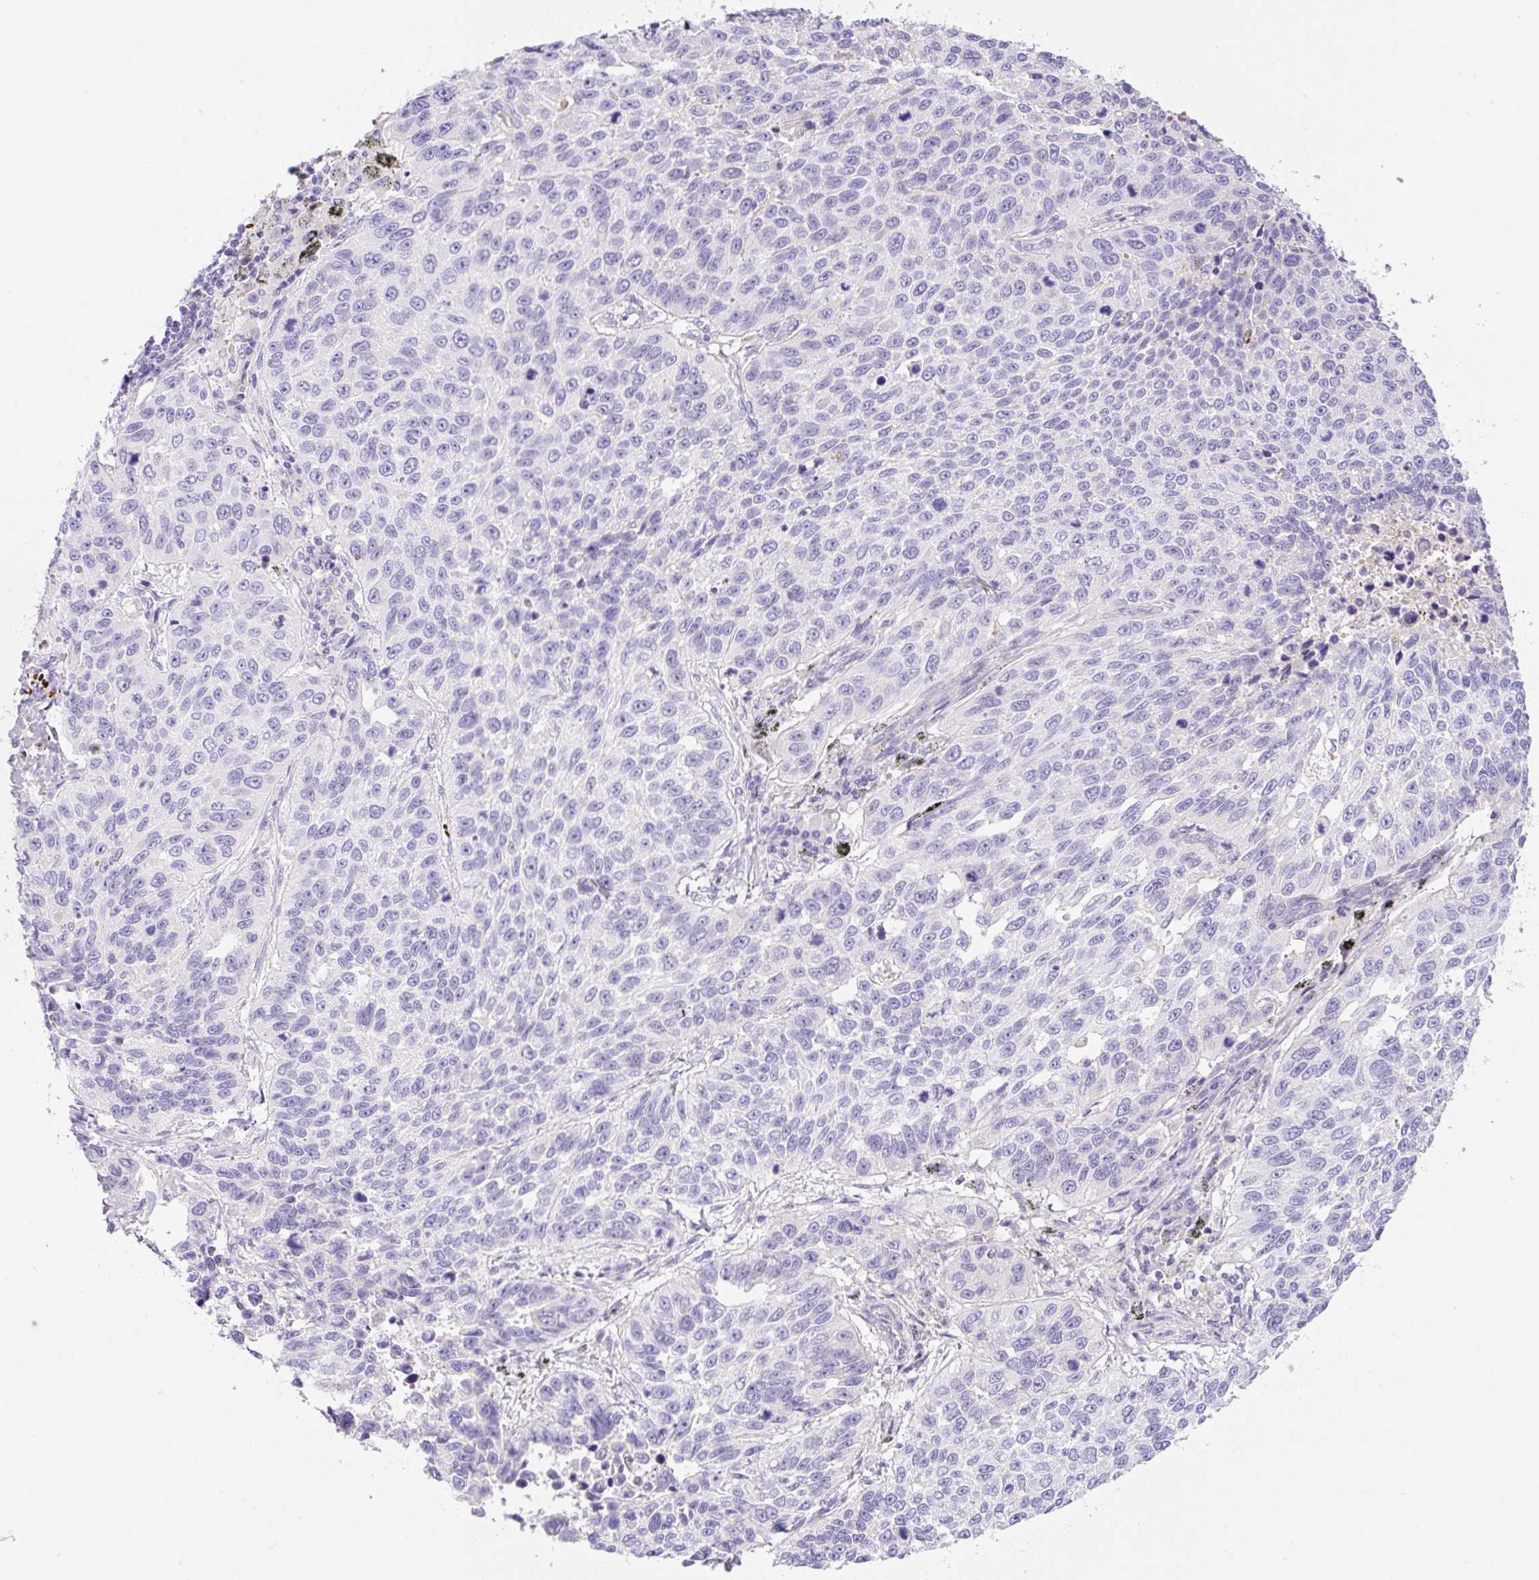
{"staining": {"intensity": "negative", "quantity": "none", "location": "none"}, "tissue": "lung cancer", "cell_type": "Tumor cells", "image_type": "cancer", "snomed": [{"axis": "morphology", "description": "Squamous cell carcinoma, NOS"}, {"axis": "topography", "description": "Lung"}], "caption": "Tumor cells show no significant protein expression in squamous cell carcinoma (lung).", "gene": "TDRD15", "patient": {"sex": "male", "age": 62}}